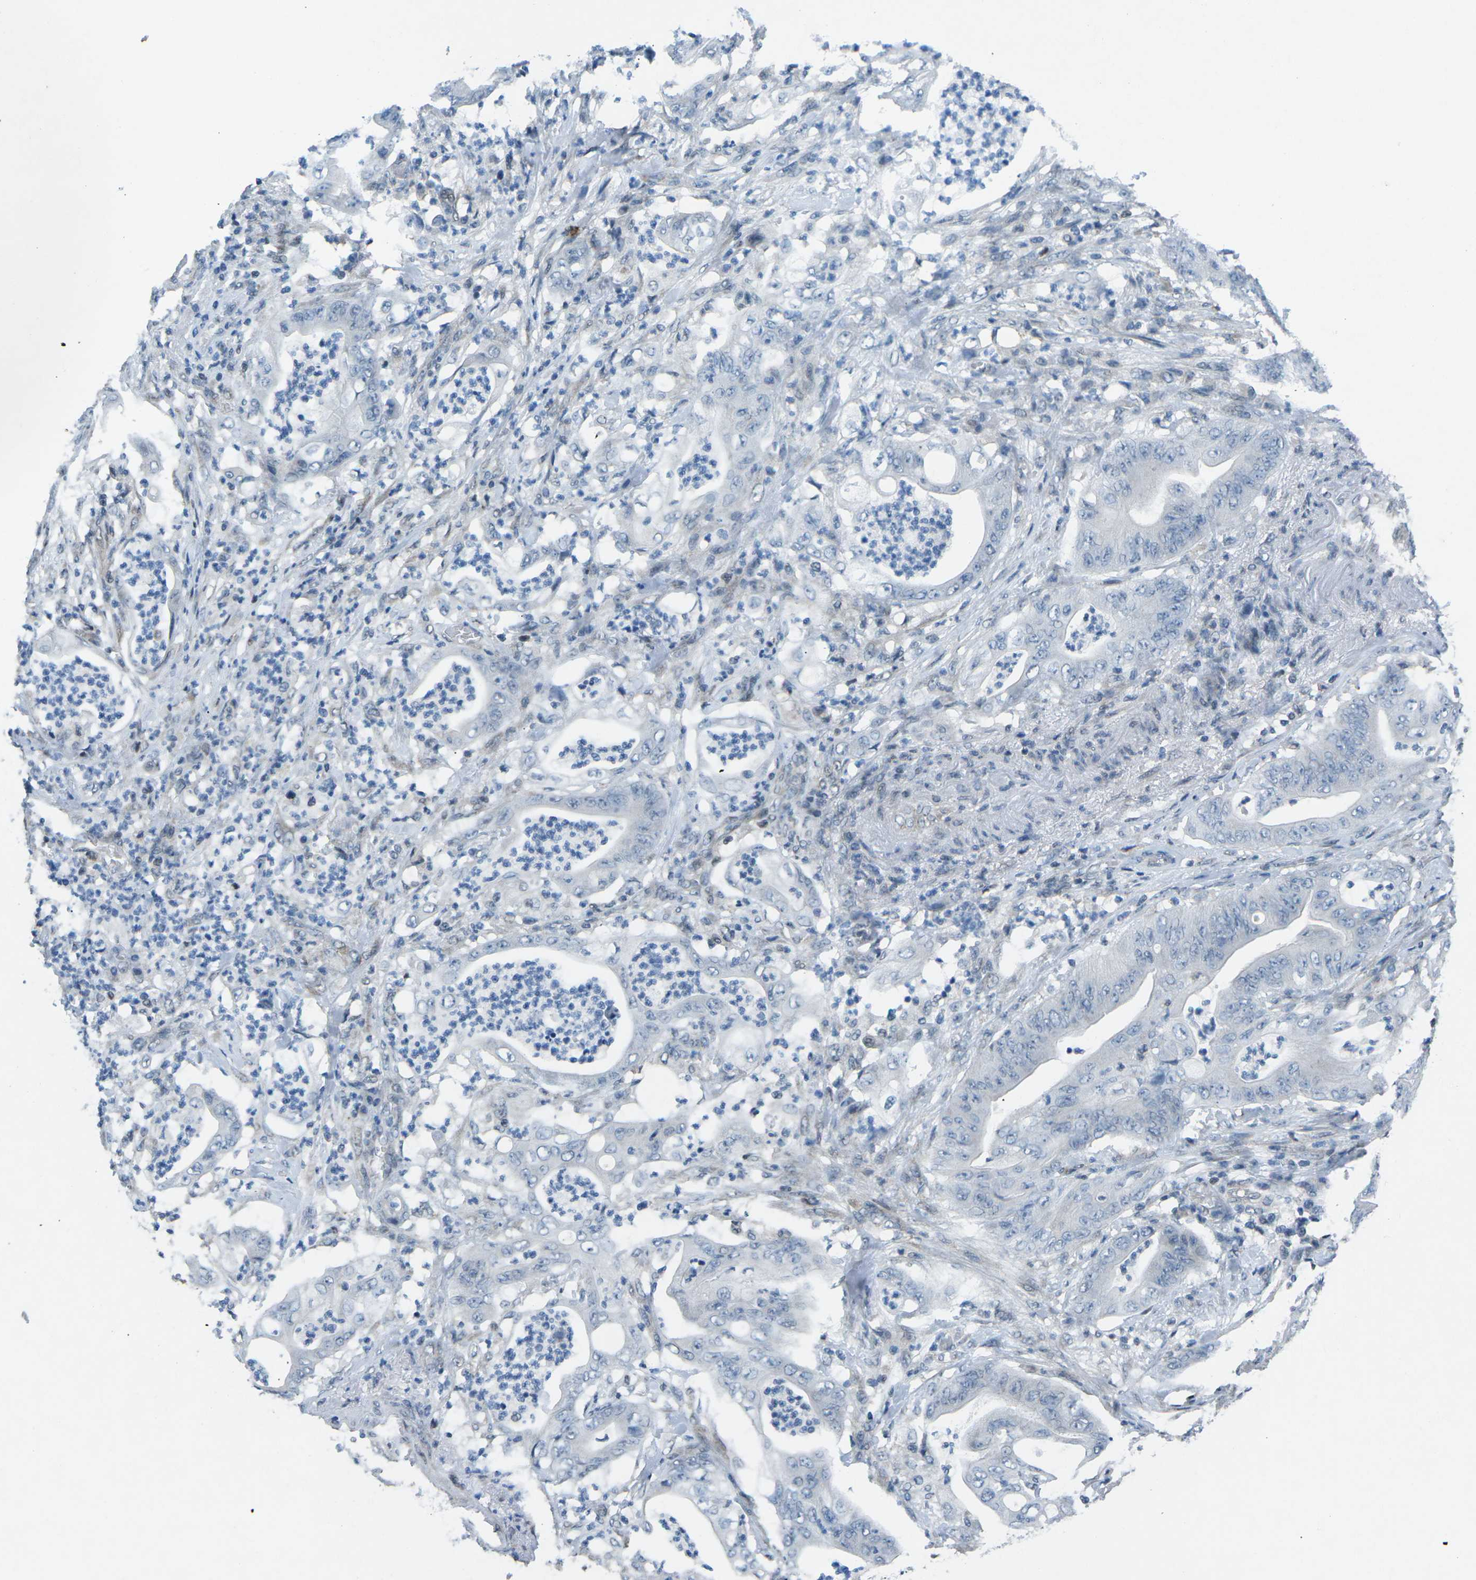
{"staining": {"intensity": "negative", "quantity": "none", "location": "none"}, "tissue": "stomach cancer", "cell_type": "Tumor cells", "image_type": "cancer", "snomed": [{"axis": "morphology", "description": "Adenocarcinoma, NOS"}, {"axis": "topography", "description": "Stomach"}], "caption": "This is an IHC photomicrograph of stomach cancer (adenocarcinoma). There is no expression in tumor cells.", "gene": "MBNL1", "patient": {"sex": "female", "age": 73}}